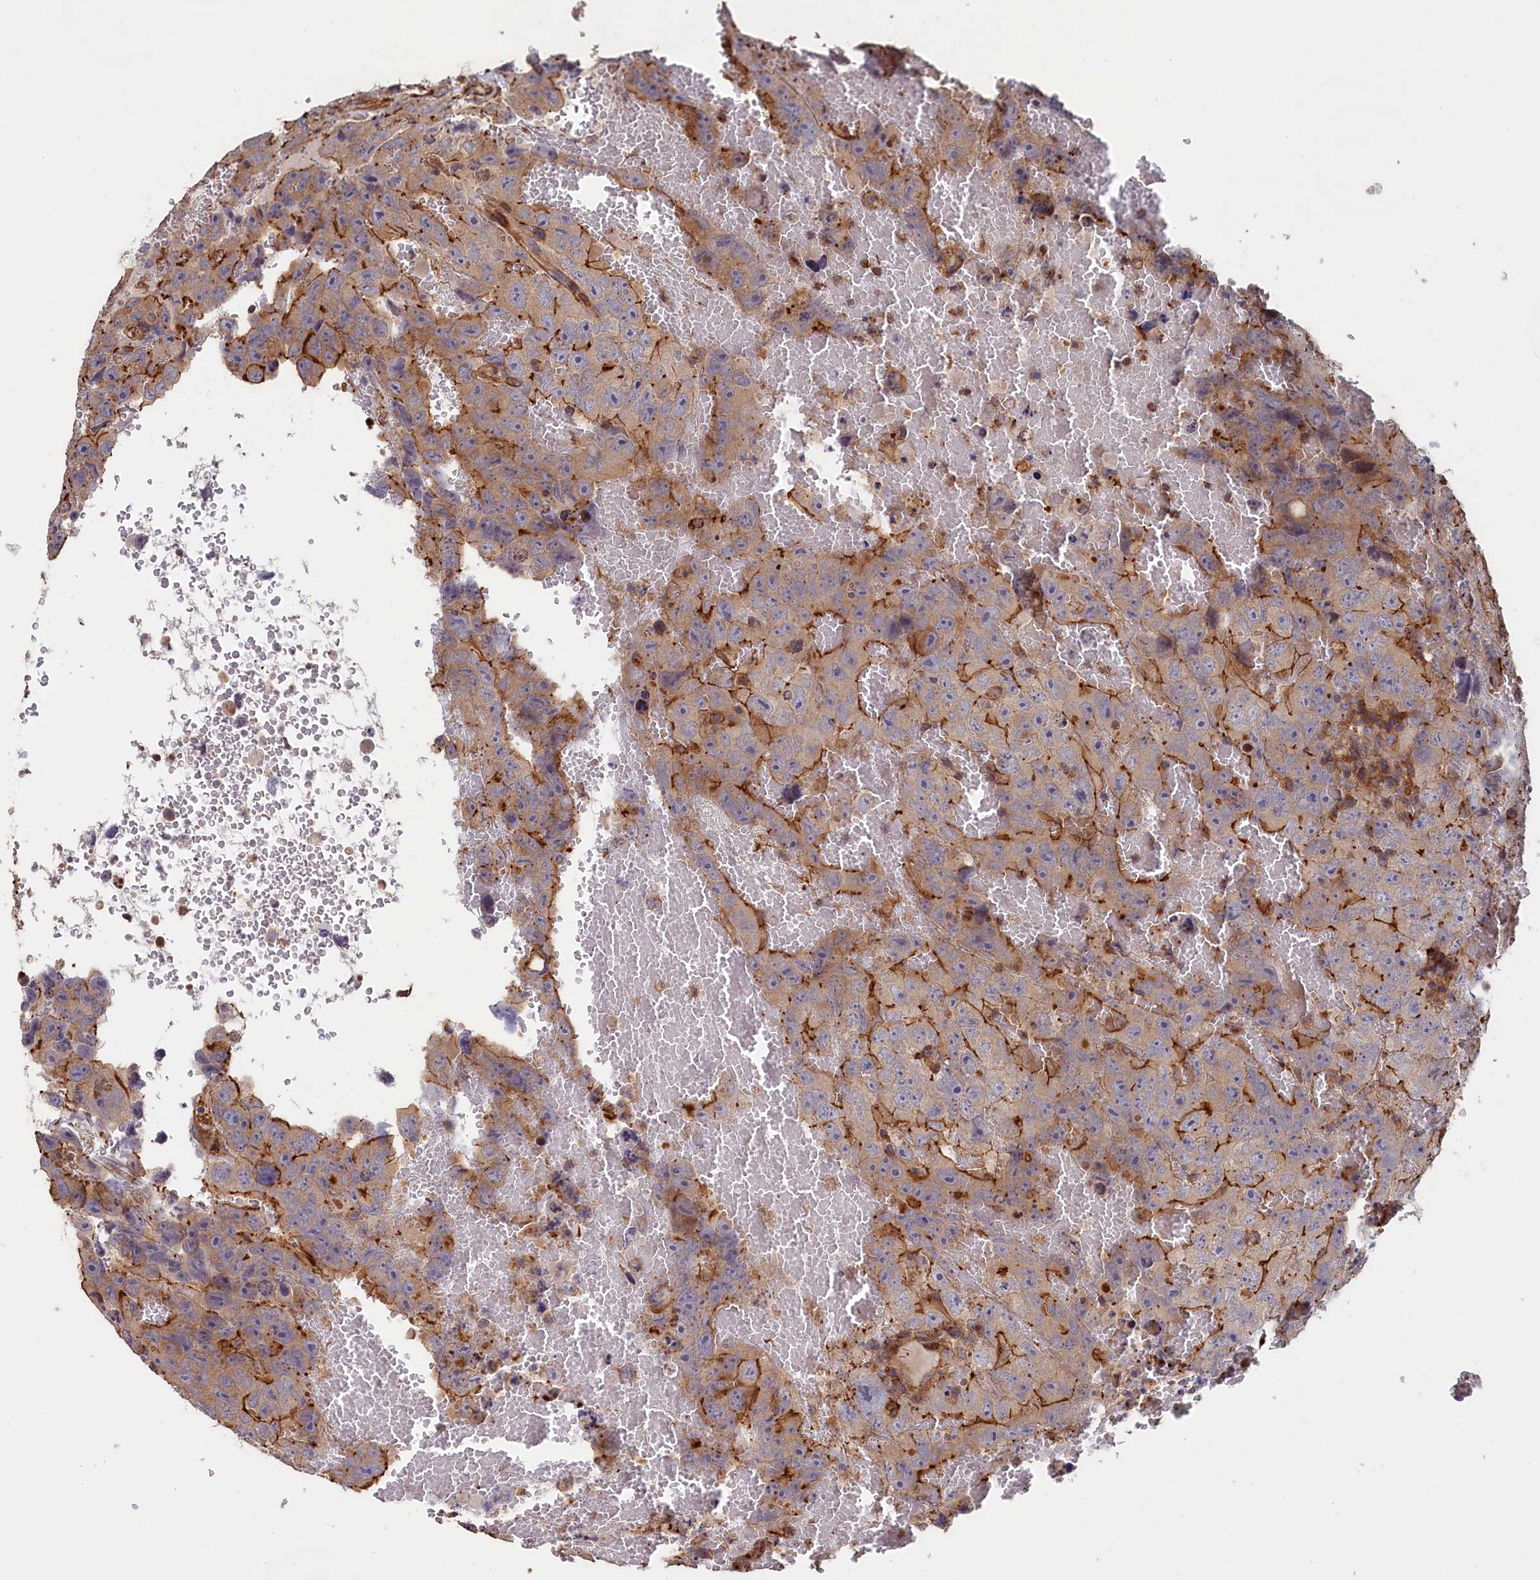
{"staining": {"intensity": "strong", "quantity": "25%-75%", "location": "cytoplasmic/membranous"}, "tissue": "testis cancer", "cell_type": "Tumor cells", "image_type": "cancer", "snomed": [{"axis": "morphology", "description": "Carcinoma, Embryonal, NOS"}, {"axis": "topography", "description": "Testis"}], "caption": "Brown immunohistochemical staining in testis cancer (embryonal carcinoma) displays strong cytoplasmic/membranous expression in approximately 25%-75% of tumor cells.", "gene": "ANKRD27", "patient": {"sex": "male", "age": 45}}